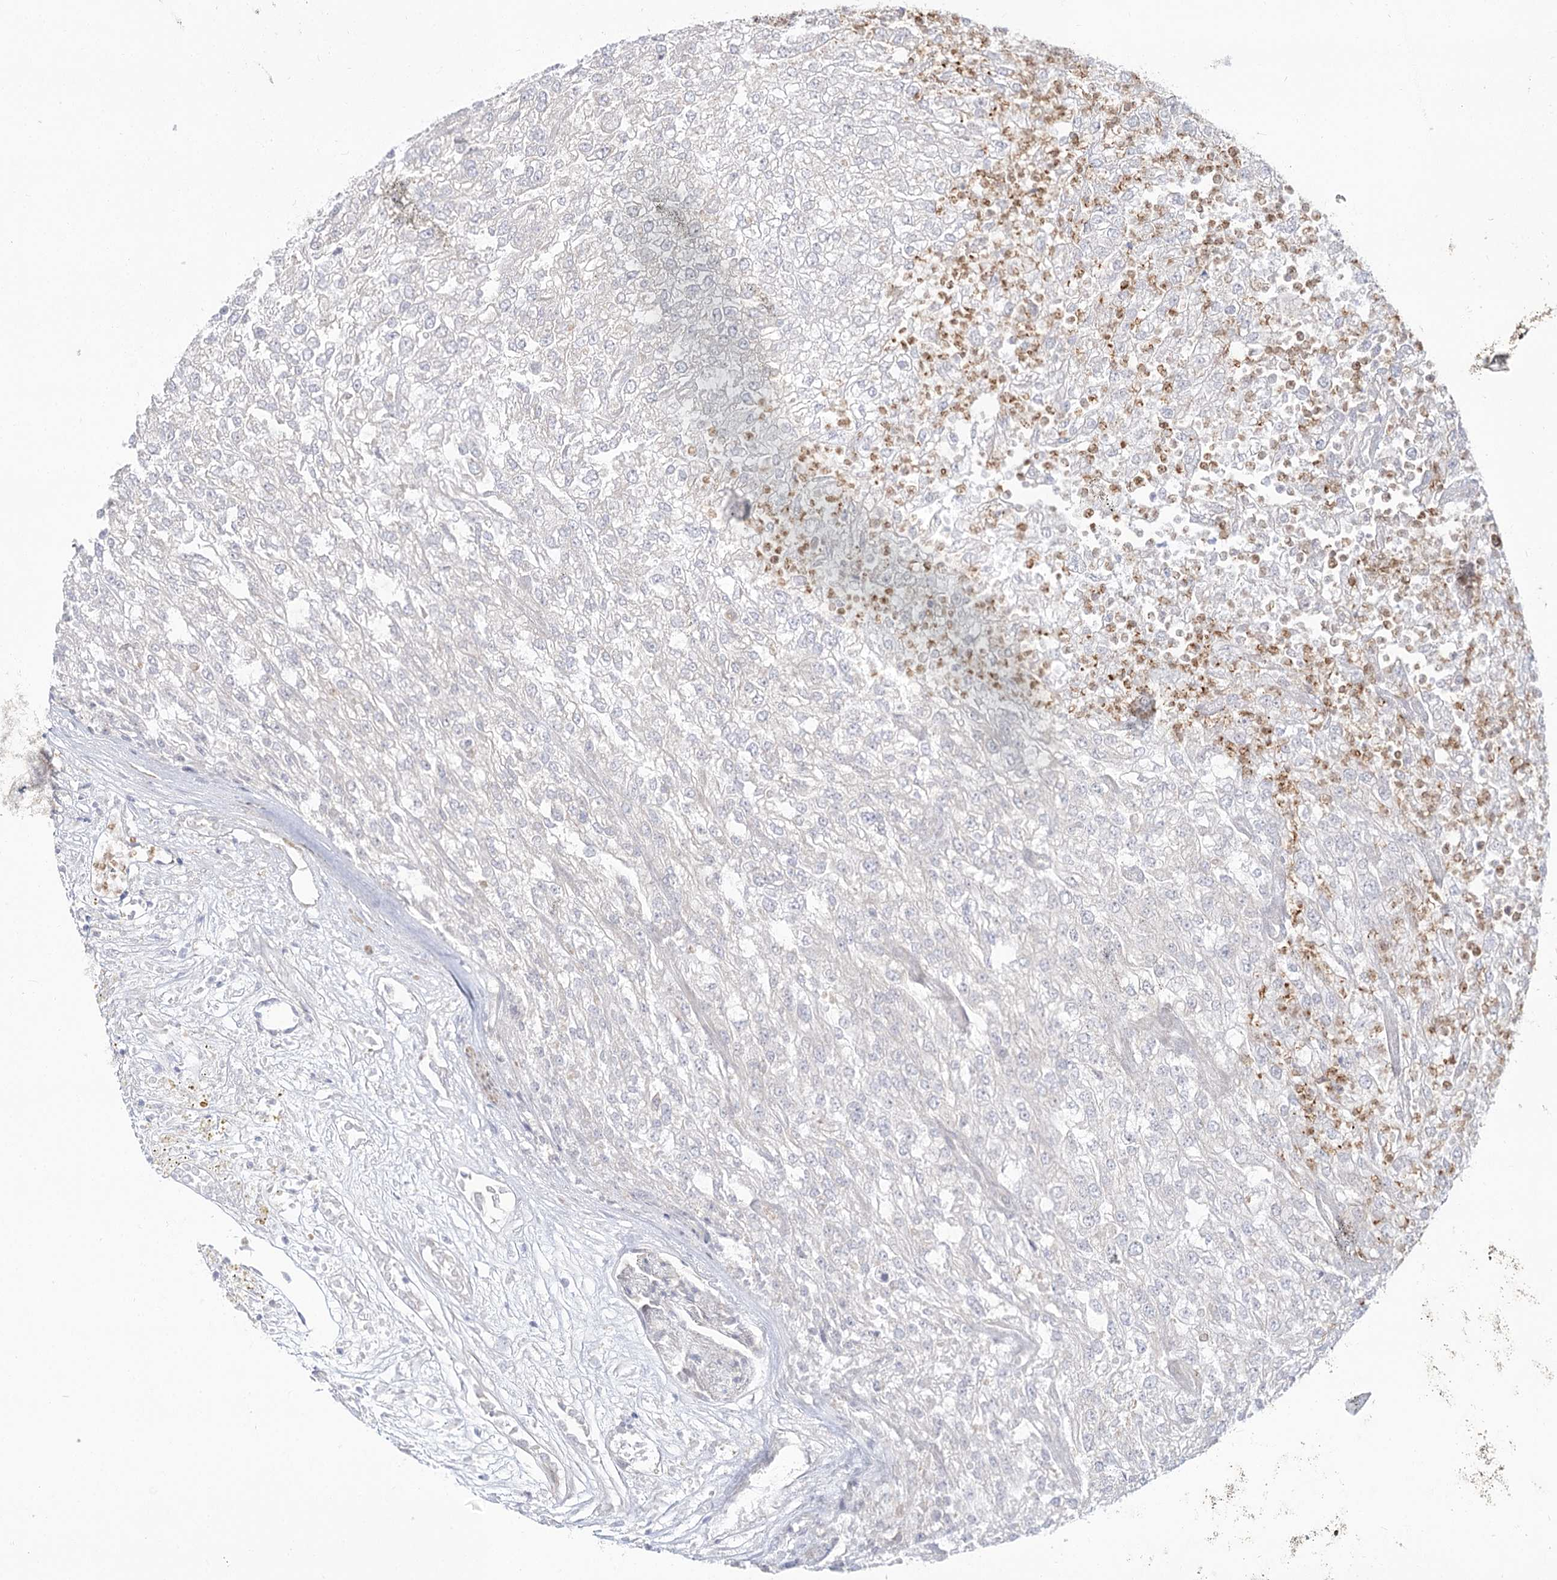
{"staining": {"intensity": "negative", "quantity": "none", "location": "none"}, "tissue": "renal cancer", "cell_type": "Tumor cells", "image_type": "cancer", "snomed": [{"axis": "morphology", "description": "Adenocarcinoma, NOS"}, {"axis": "topography", "description": "Kidney"}], "caption": "An IHC image of renal cancer (adenocarcinoma) is shown. There is no staining in tumor cells of renal cancer (adenocarcinoma).", "gene": "MTMR3", "patient": {"sex": "female", "age": 54}}